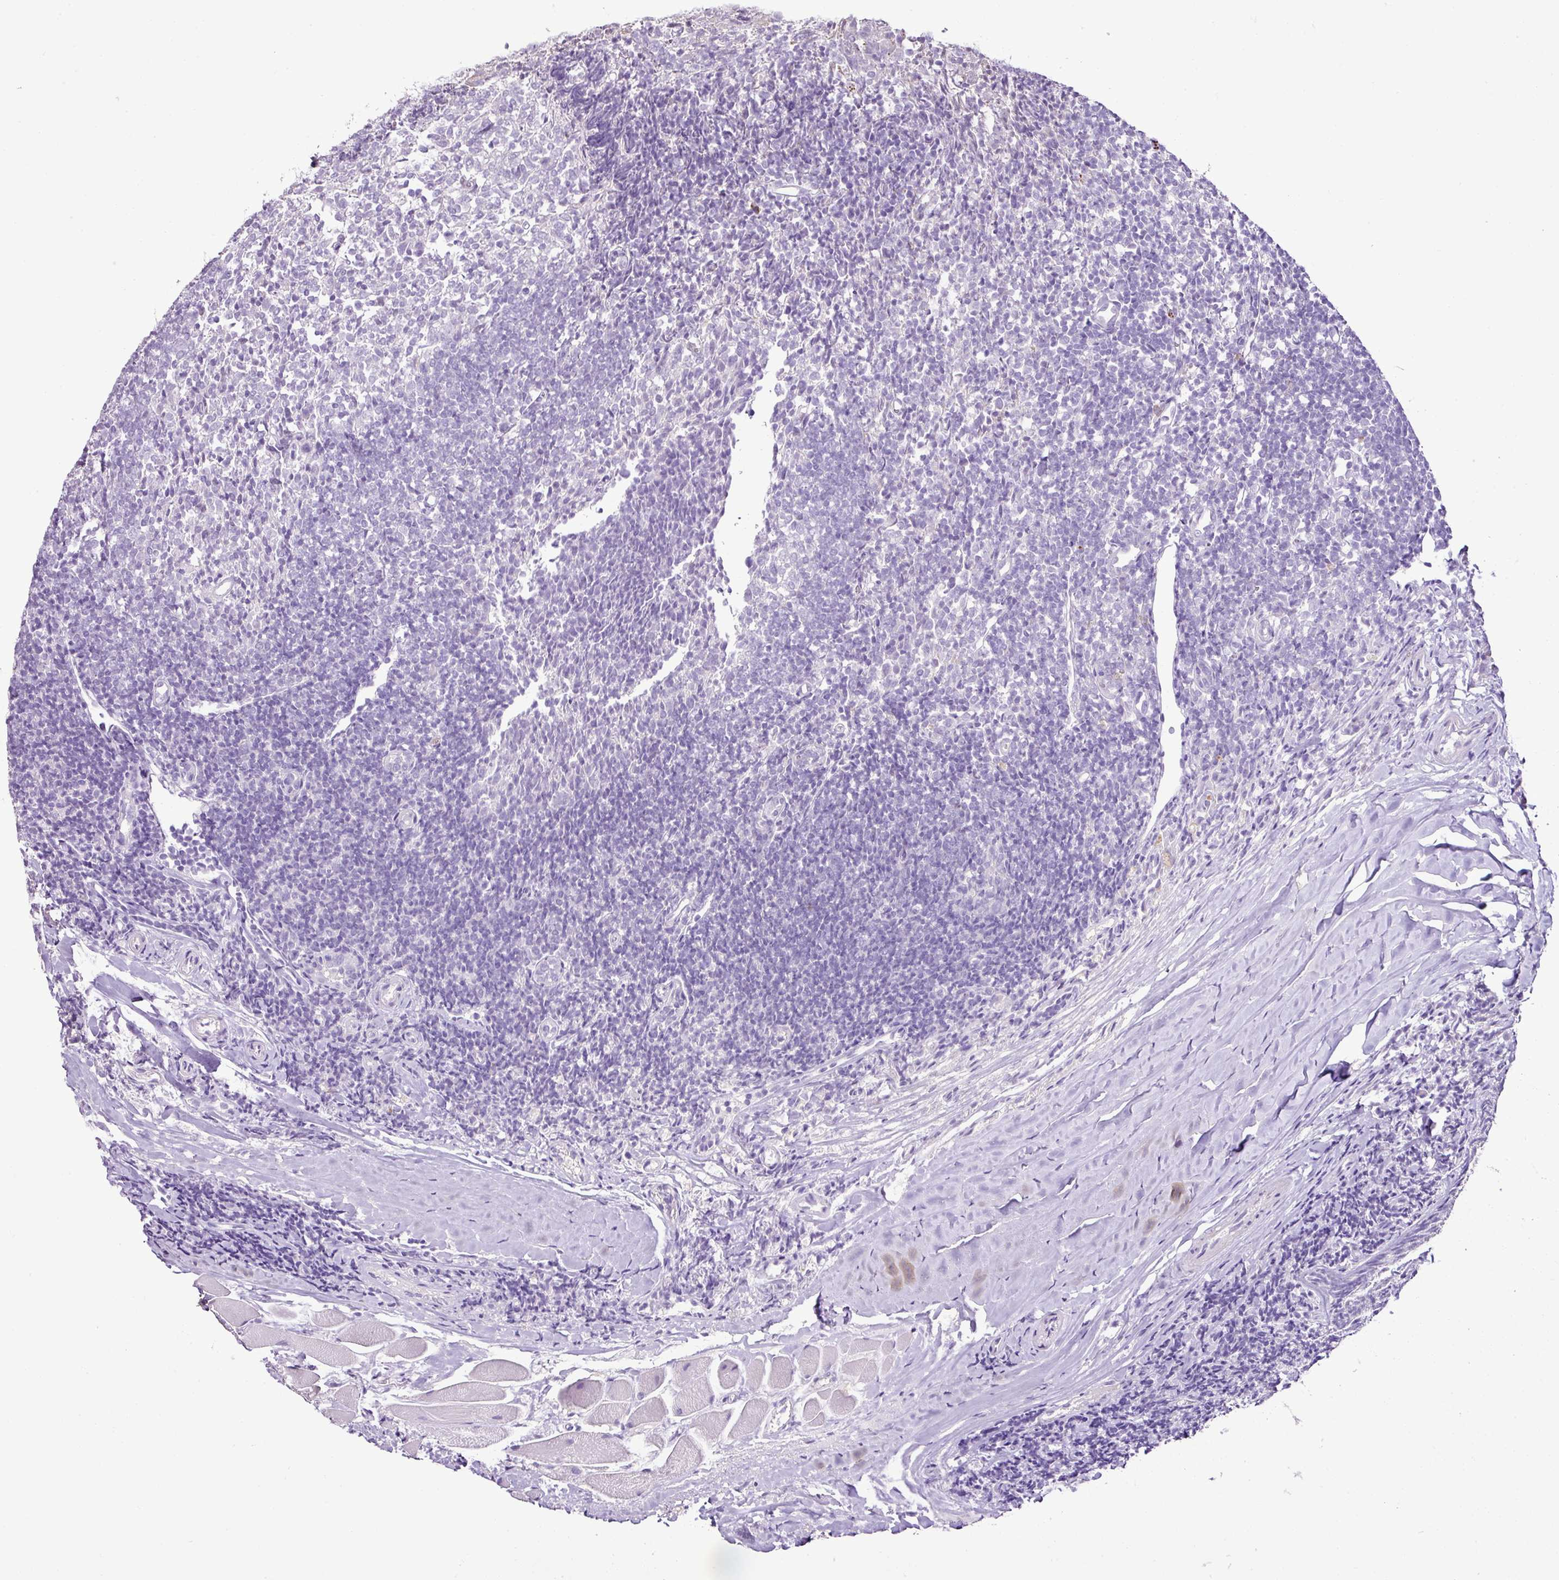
{"staining": {"intensity": "negative", "quantity": "none", "location": "none"}, "tissue": "tonsil", "cell_type": "Germinal center cells", "image_type": "normal", "snomed": [{"axis": "morphology", "description": "Normal tissue, NOS"}, {"axis": "topography", "description": "Tonsil"}], "caption": "DAB (3,3'-diaminobenzidine) immunohistochemical staining of benign tonsil demonstrates no significant positivity in germinal center cells.", "gene": "ESR1", "patient": {"sex": "female", "age": 10}}